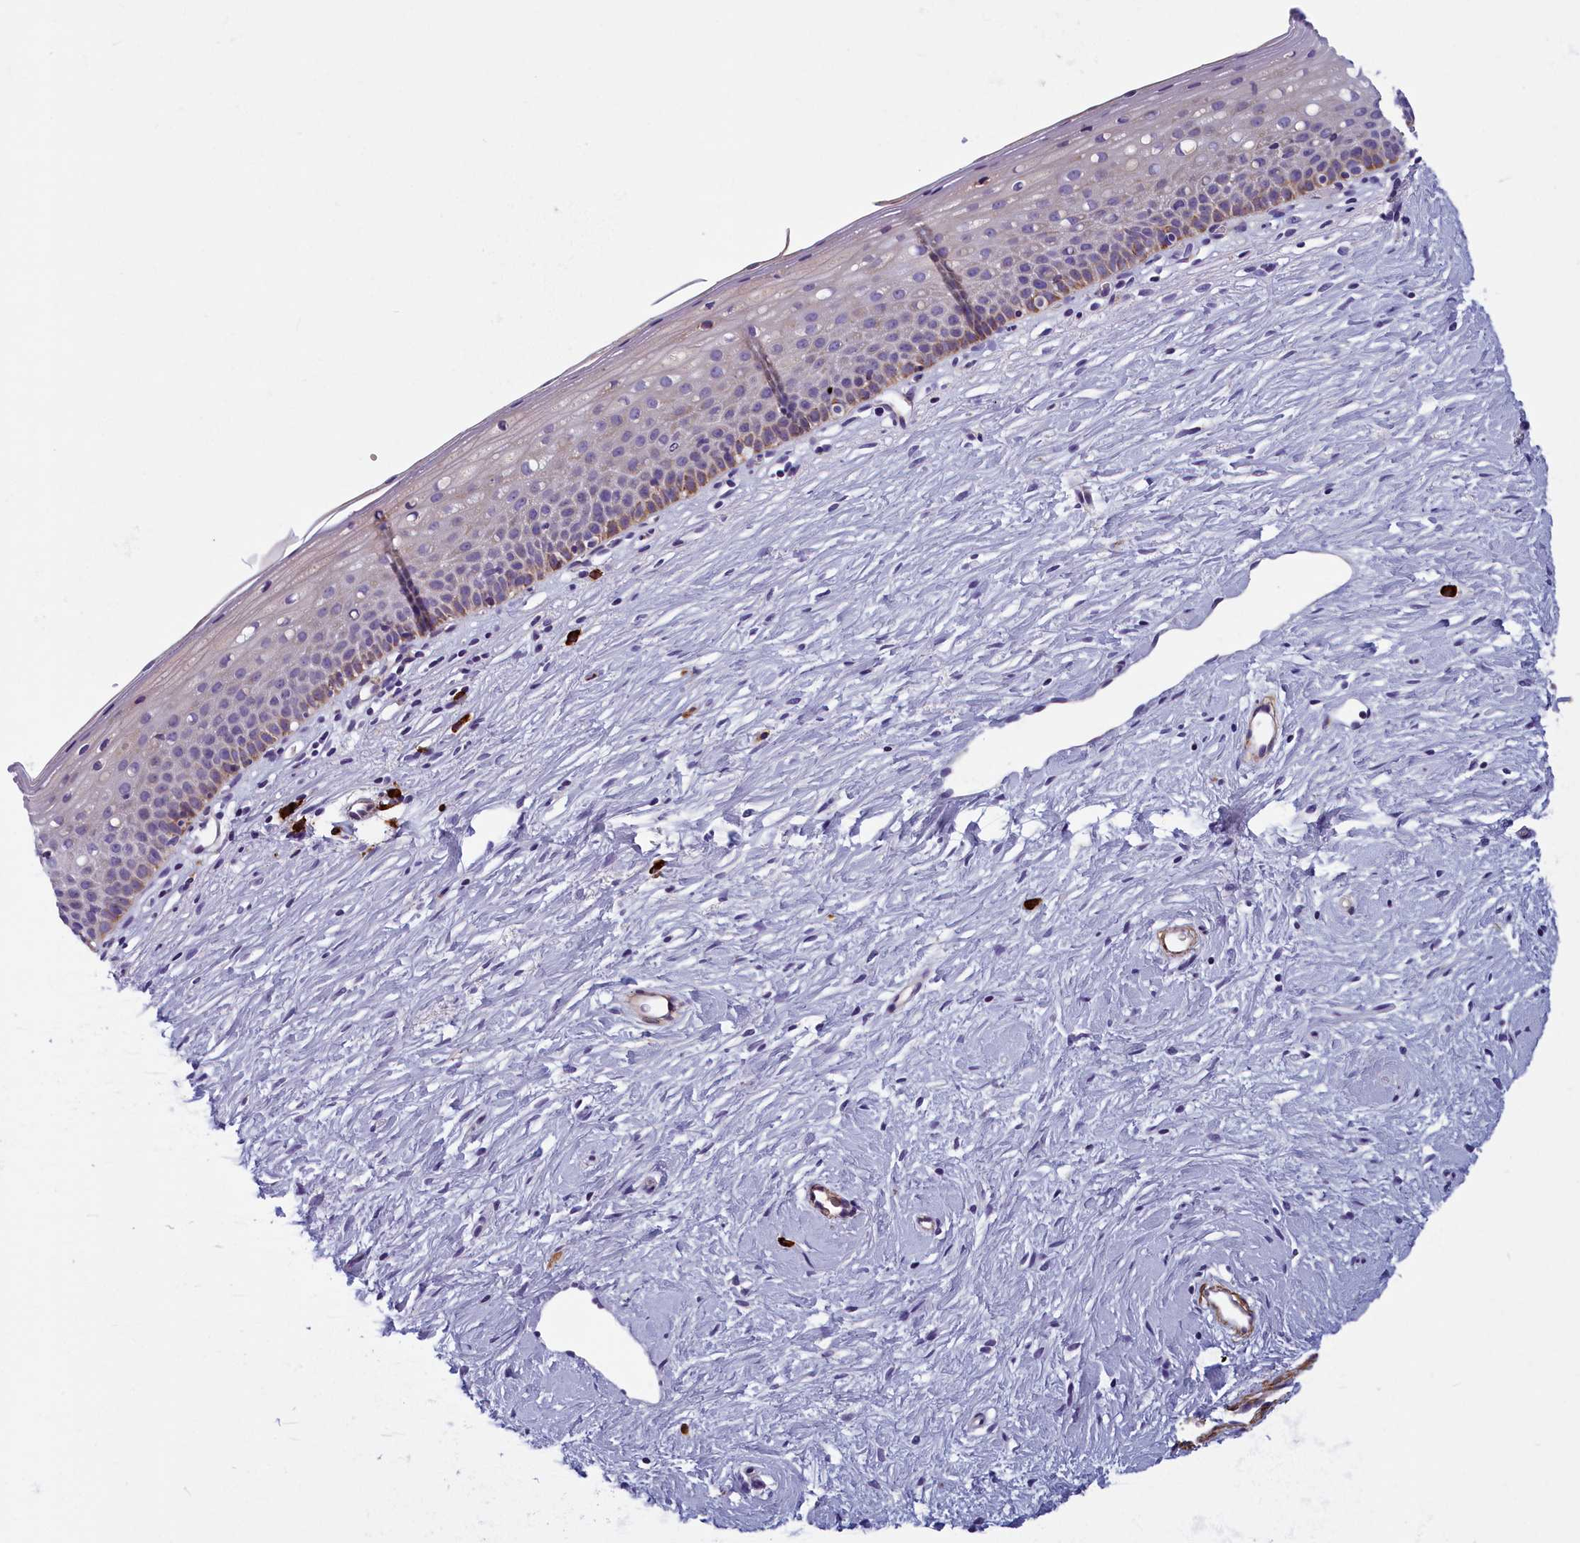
{"staining": {"intensity": "negative", "quantity": "none", "location": "none"}, "tissue": "cervix", "cell_type": "Glandular cells", "image_type": "normal", "snomed": [{"axis": "morphology", "description": "Normal tissue, NOS"}, {"axis": "topography", "description": "Cervix"}], "caption": "A high-resolution photomicrograph shows immunohistochemistry (IHC) staining of benign cervix, which shows no significant expression in glandular cells. (Brightfield microscopy of DAB immunohistochemistry at high magnification).", "gene": "BCL2L13", "patient": {"sex": "female", "age": 57}}